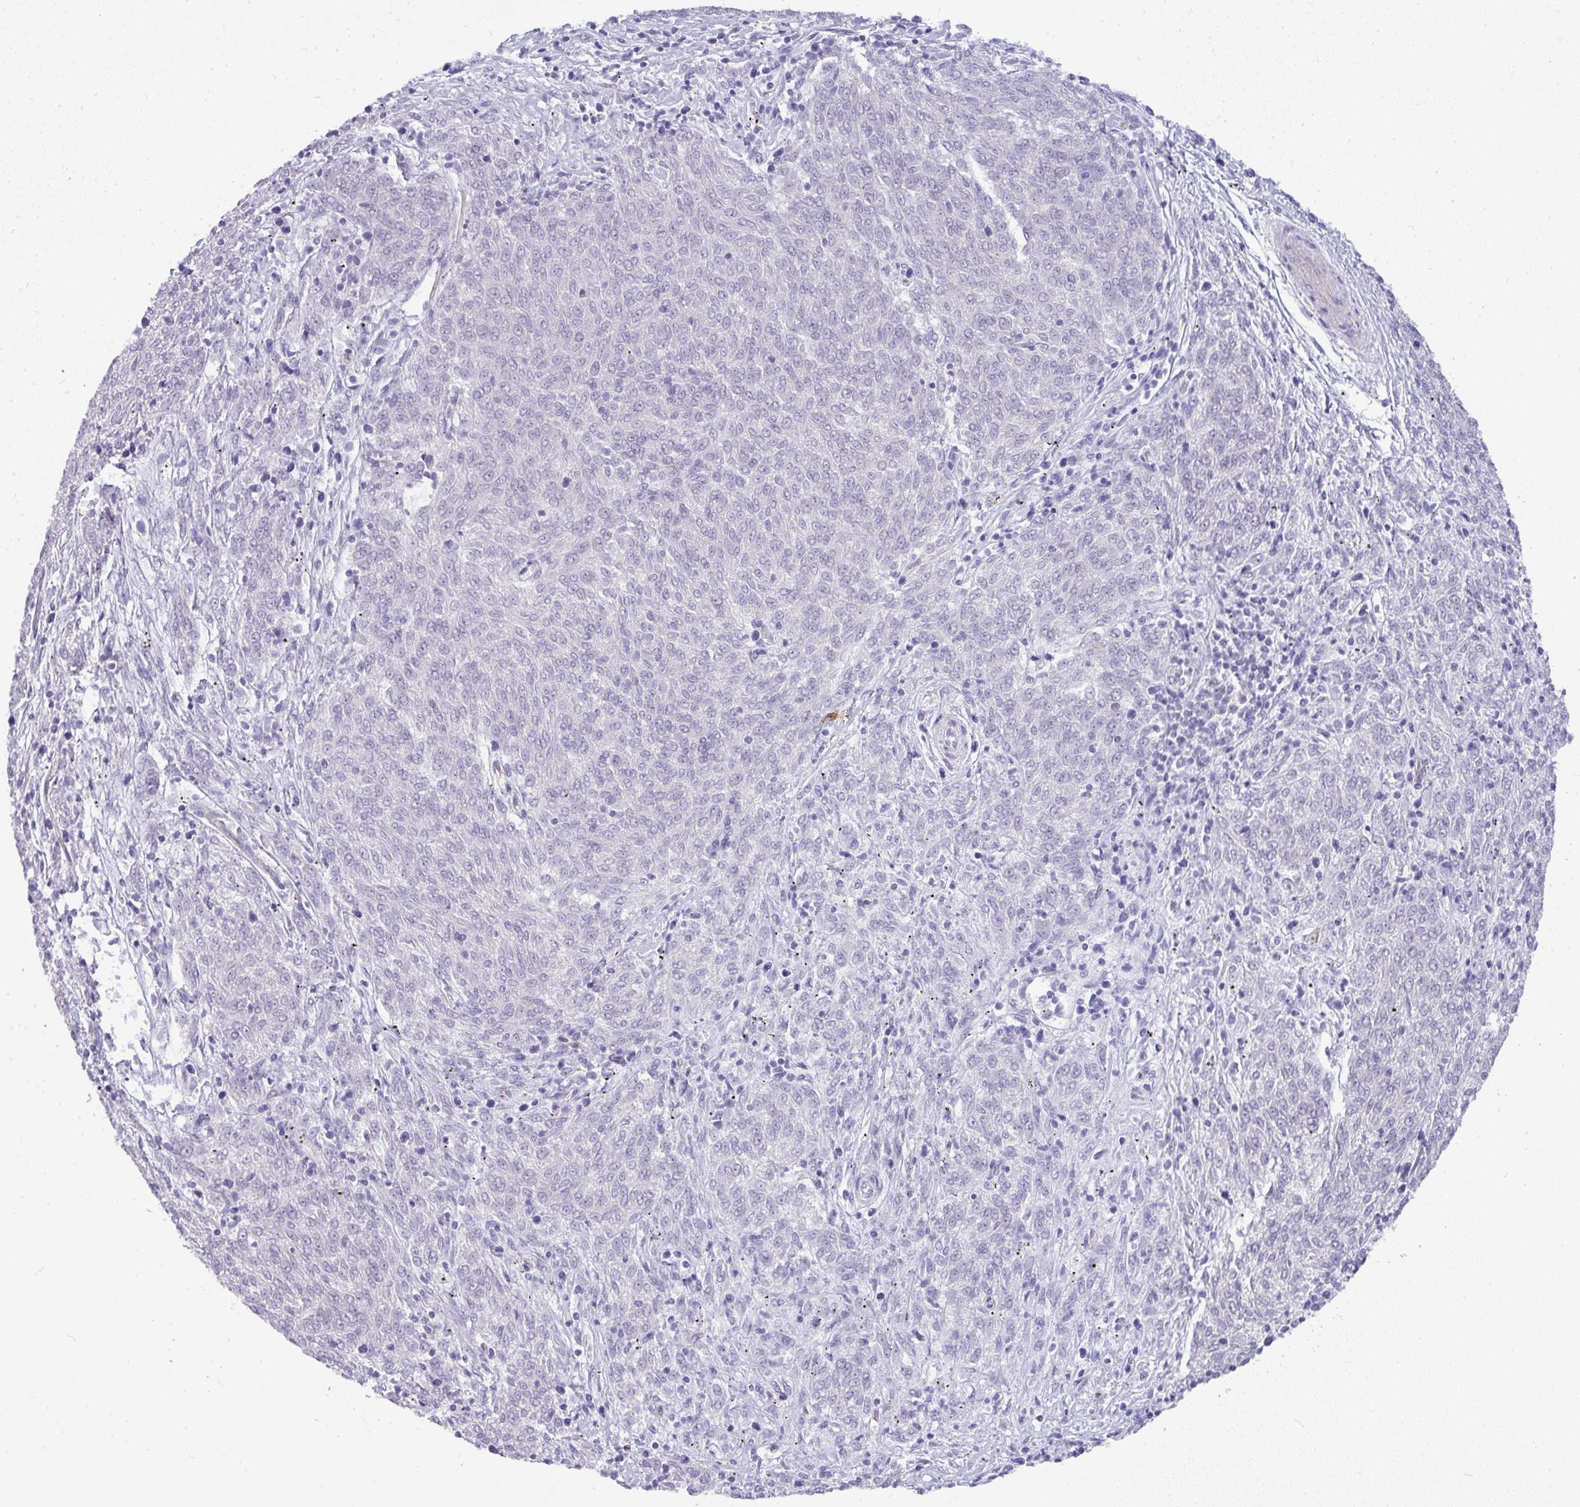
{"staining": {"intensity": "negative", "quantity": "none", "location": "none"}, "tissue": "melanoma", "cell_type": "Tumor cells", "image_type": "cancer", "snomed": [{"axis": "morphology", "description": "Malignant melanoma, NOS"}, {"axis": "topography", "description": "Skin"}], "caption": "Immunohistochemistry of malignant melanoma reveals no expression in tumor cells. (Brightfield microscopy of DAB (3,3'-diaminobenzidine) immunohistochemistry (IHC) at high magnification).", "gene": "LIPE", "patient": {"sex": "female", "age": 72}}